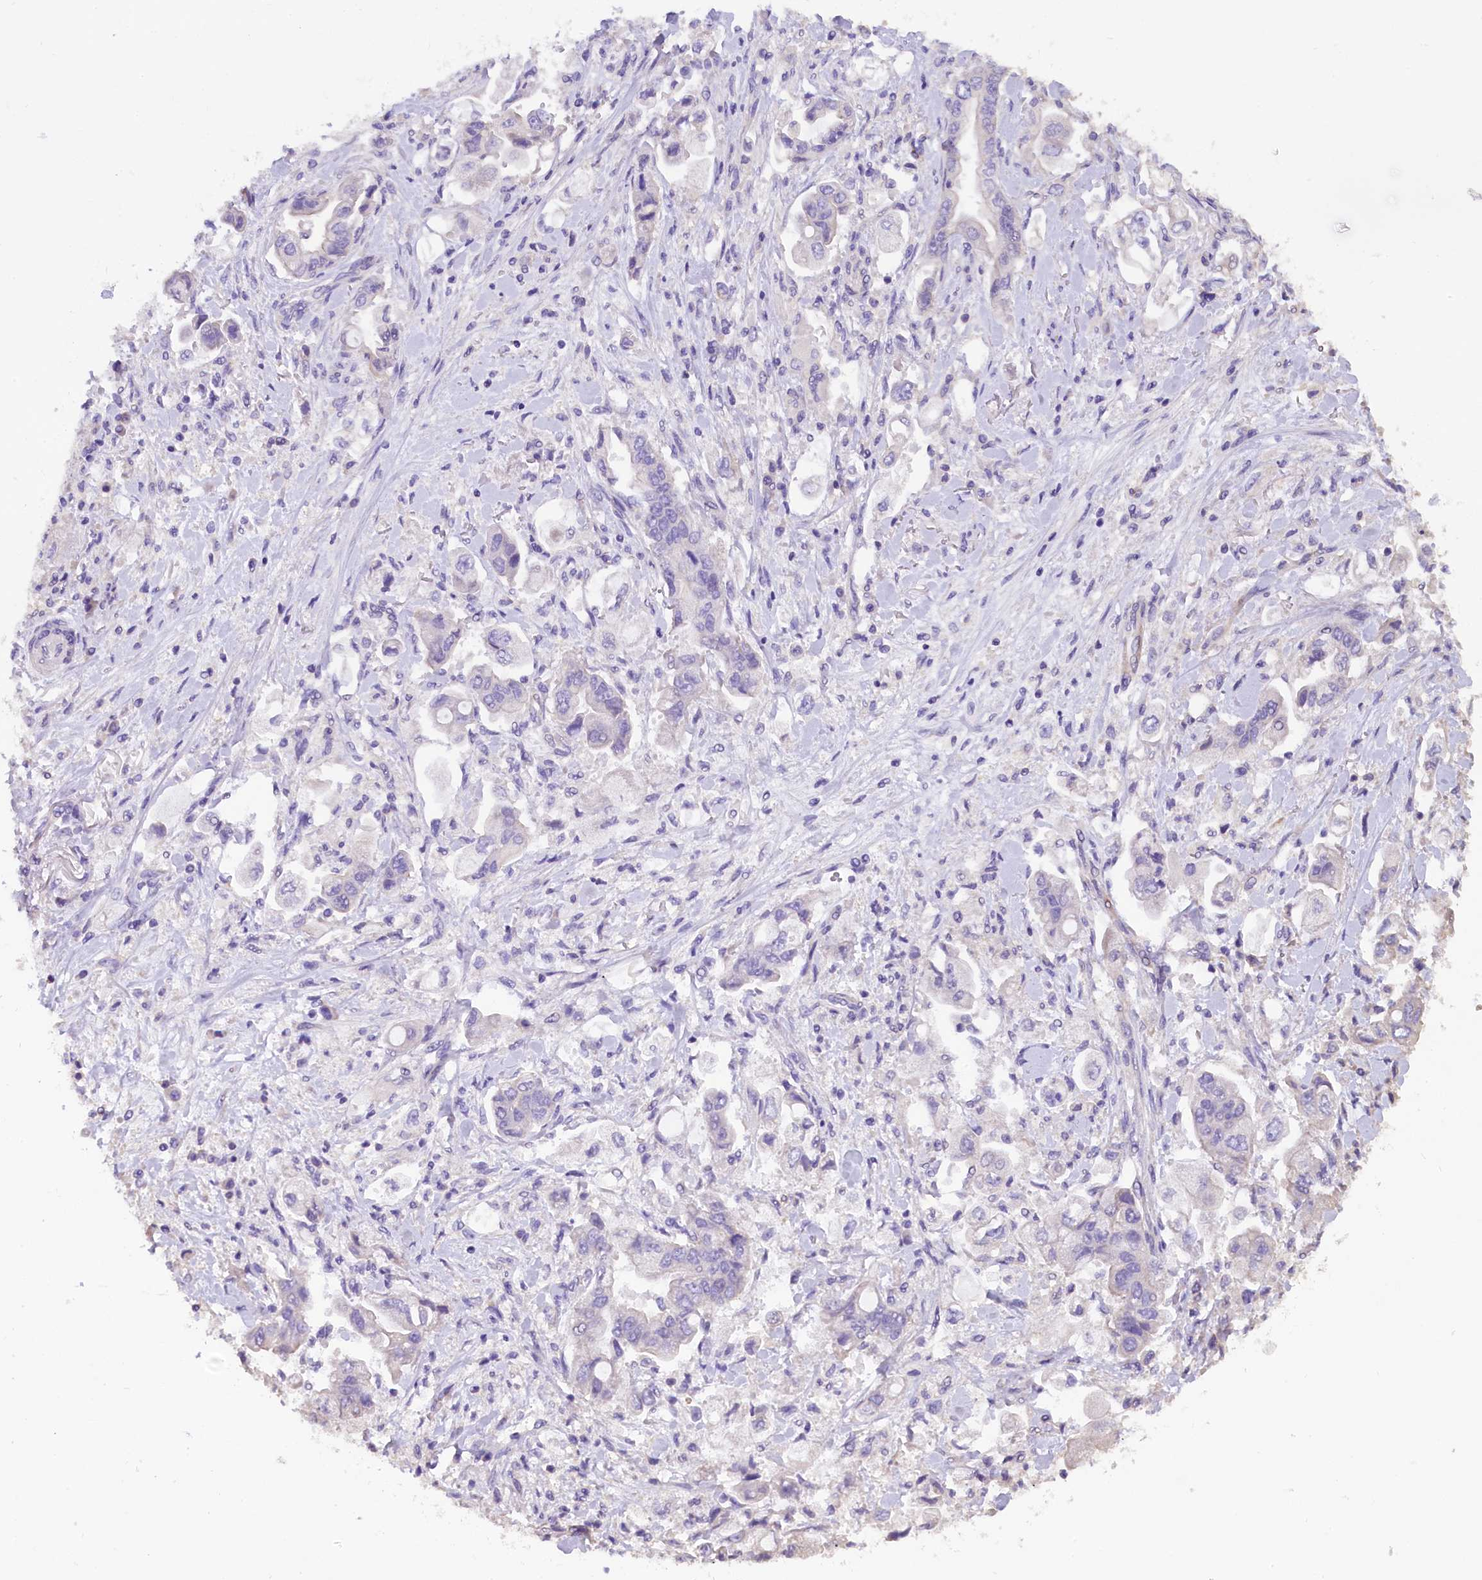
{"staining": {"intensity": "negative", "quantity": "none", "location": "none"}, "tissue": "stomach cancer", "cell_type": "Tumor cells", "image_type": "cancer", "snomed": [{"axis": "morphology", "description": "Adenocarcinoma, NOS"}, {"axis": "topography", "description": "Stomach"}], "caption": "An IHC histopathology image of stomach cancer (adenocarcinoma) is shown. There is no staining in tumor cells of stomach cancer (adenocarcinoma).", "gene": "AP3B2", "patient": {"sex": "male", "age": 62}}